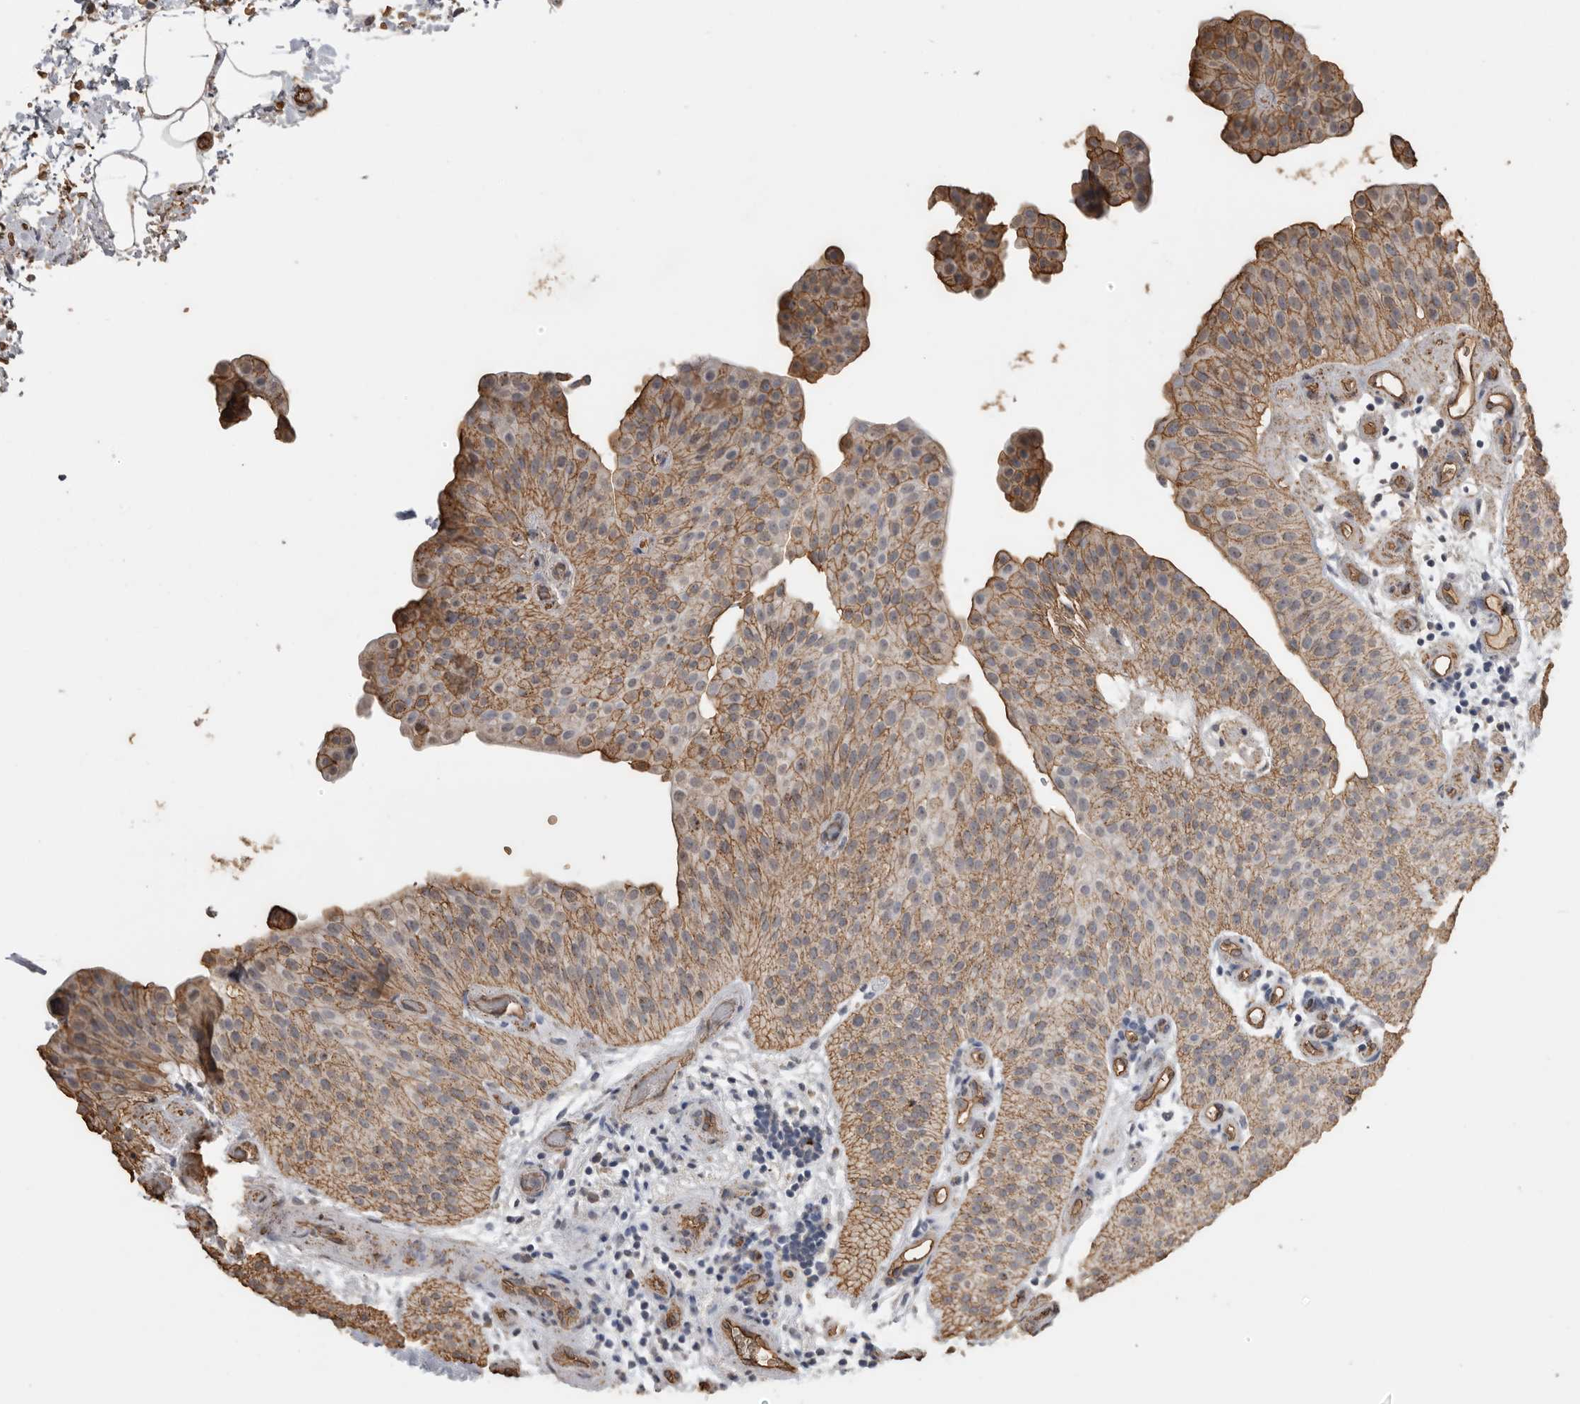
{"staining": {"intensity": "moderate", "quantity": ">75%", "location": "cytoplasmic/membranous"}, "tissue": "urothelial cancer", "cell_type": "Tumor cells", "image_type": "cancer", "snomed": [{"axis": "morphology", "description": "Urothelial carcinoma, Low grade"}, {"axis": "topography", "description": "Urinary bladder"}], "caption": "An image of human urothelial cancer stained for a protein reveals moderate cytoplasmic/membranous brown staining in tumor cells. (DAB (3,3'-diaminobenzidine) = brown stain, brightfield microscopy at high magnification).", "gene": "IL27", "patient": {"sex": "female", "age": 60}}